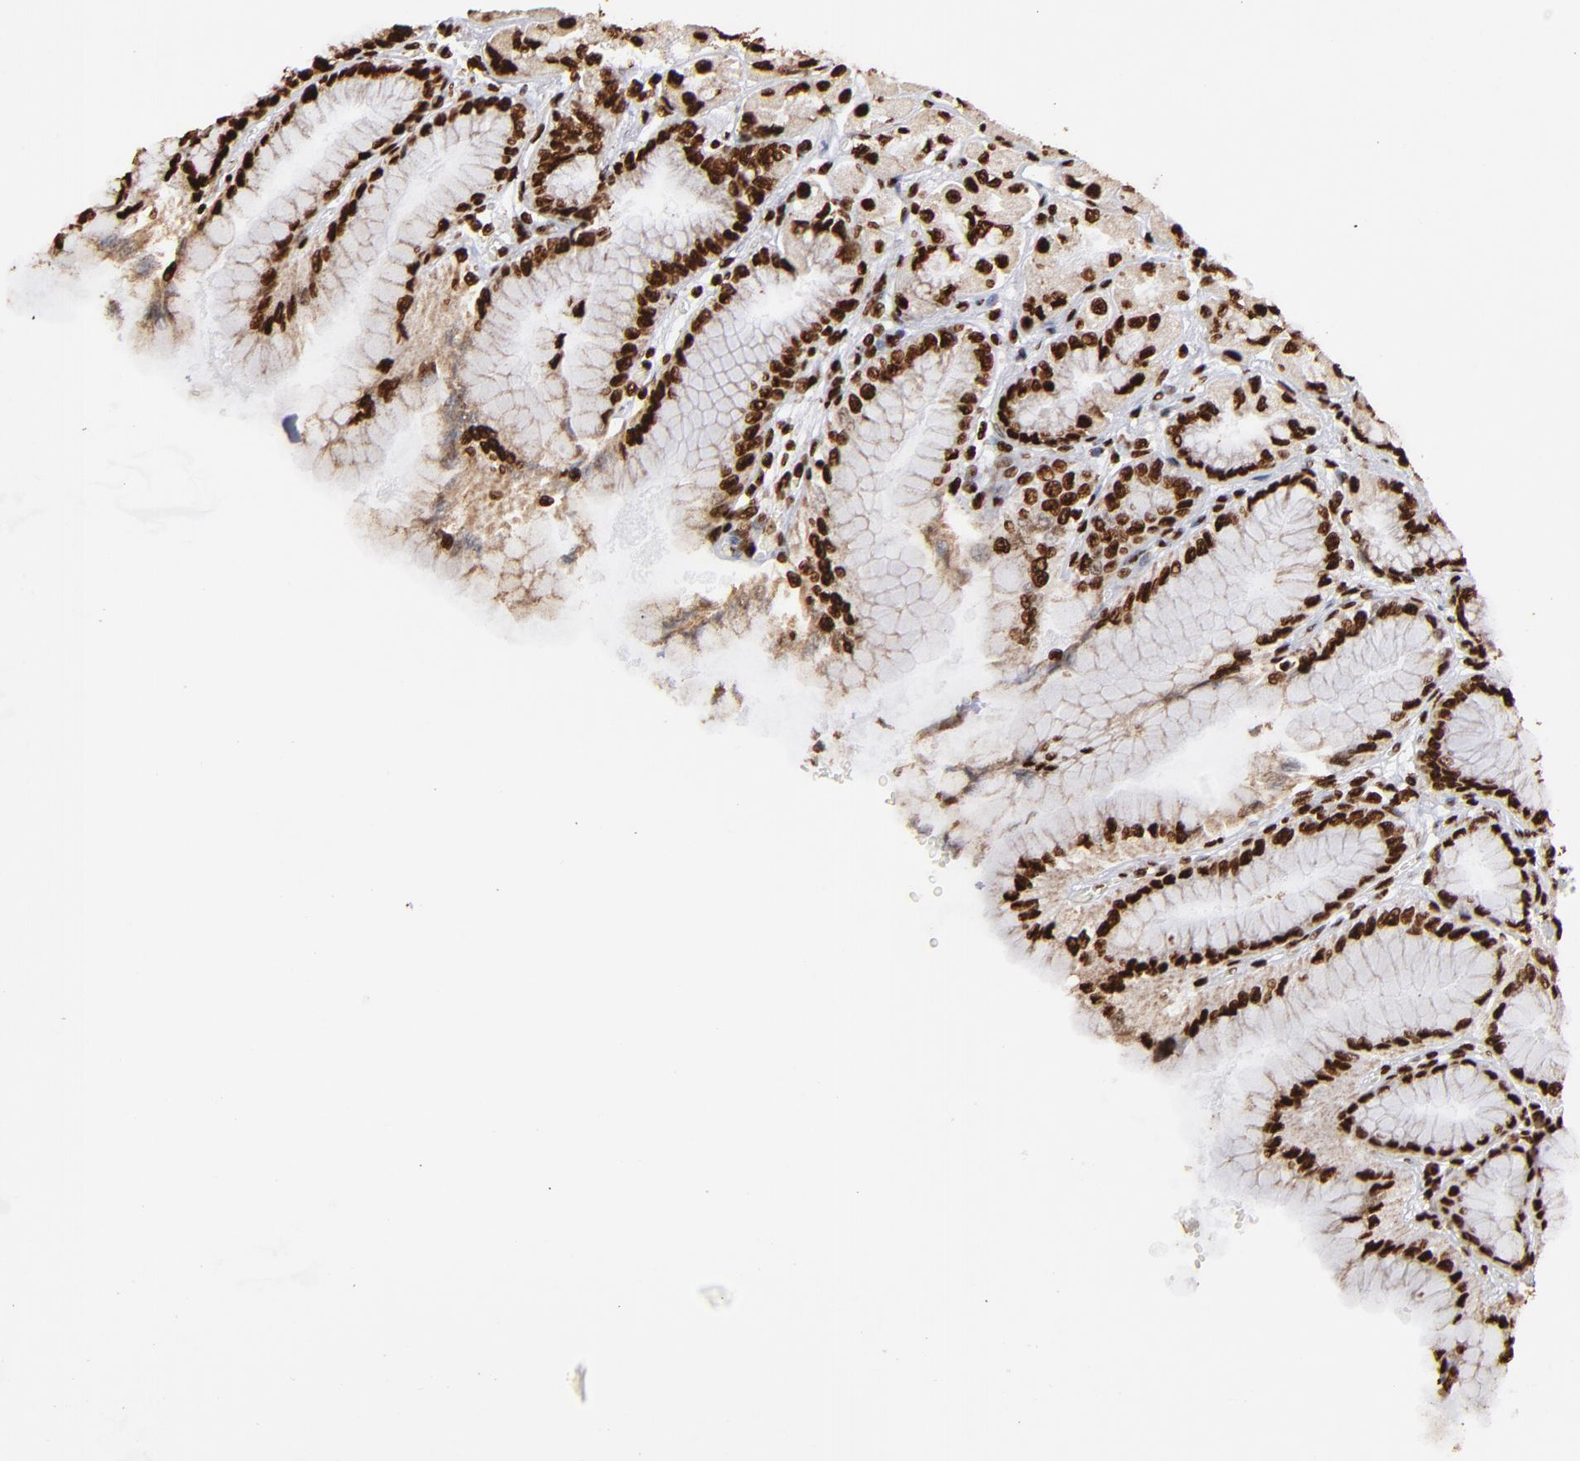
{"staining": {"intensity": "strong", "quantity": ">75%", "location": "nuclear"}, "tissue": "stomach", "cell_type": "Glandular cells", "image_type": "normal", "snomed": [{"axis": "morphology", "description": "Normal tissue, NOS"}, {"axis": "topography", "description": "Stomach, upper"}], "caption": "A brown stain shows strong nuclear positivity of a protein in glandular cells of benign stomach. The protein is stained brown, and the nuclei are stained in blue (DAB IHC with brightfield microscopy, high magnification).", "gene": "ILF3", "patient": {"sex": "female", "age": 56}}